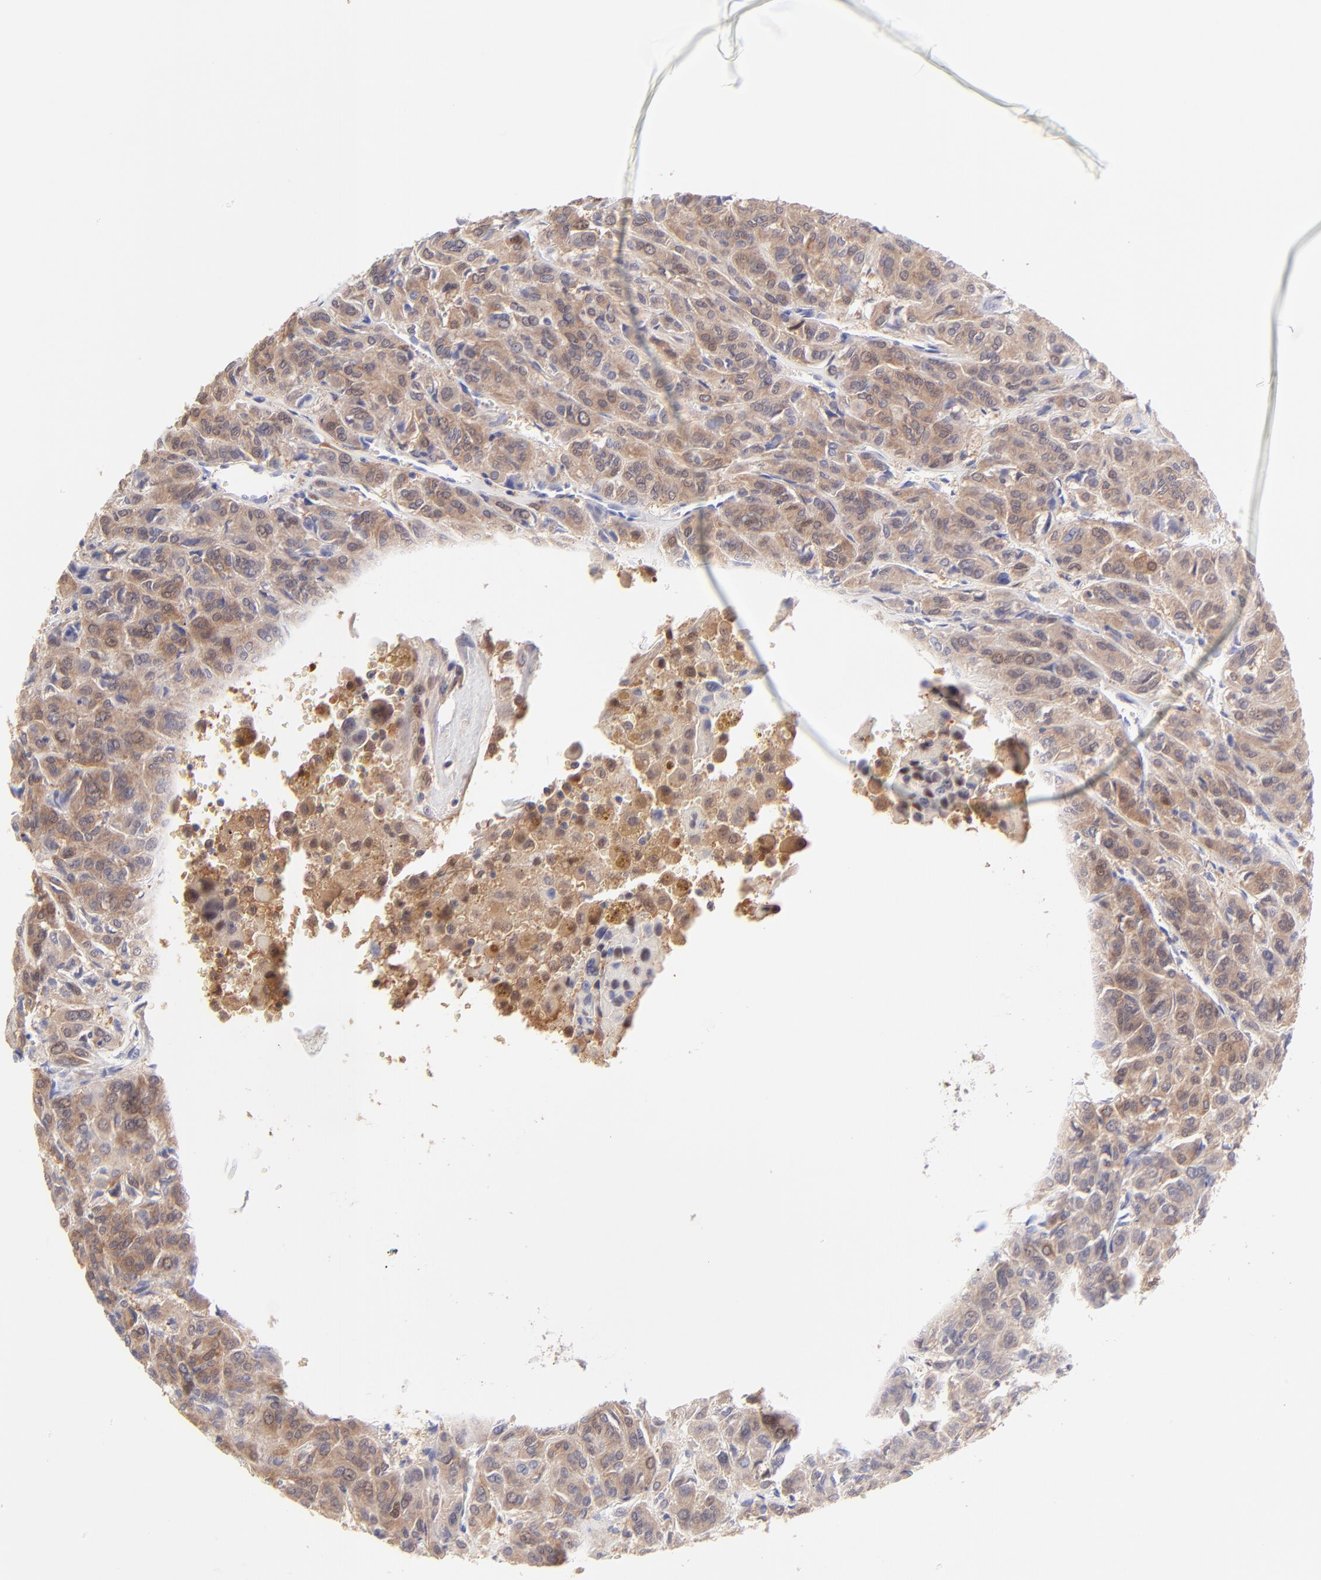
{"staining": {"intensity": "moderate", "quantity": ">75%", "location": "cytoplasmic/membranous"}, "tissue": "thyroid cancer", "cell_type": "Tumor cells", "image_type": "cancer", "snomed": [{"axis": "morphology", "description": "Follicular adenoma carcinoma, NOS"}, {"axis": "topography", "description": "Thyroid gland"}], "caption": "The image reveals staining of thyroid follicular adenoma carcinoma, revealing moderate cytoplasmic/membranous protein expression (brown color) within tumor cells.", "gene": "HYAL1", "patient": {"sex": "female", "age": 71}}